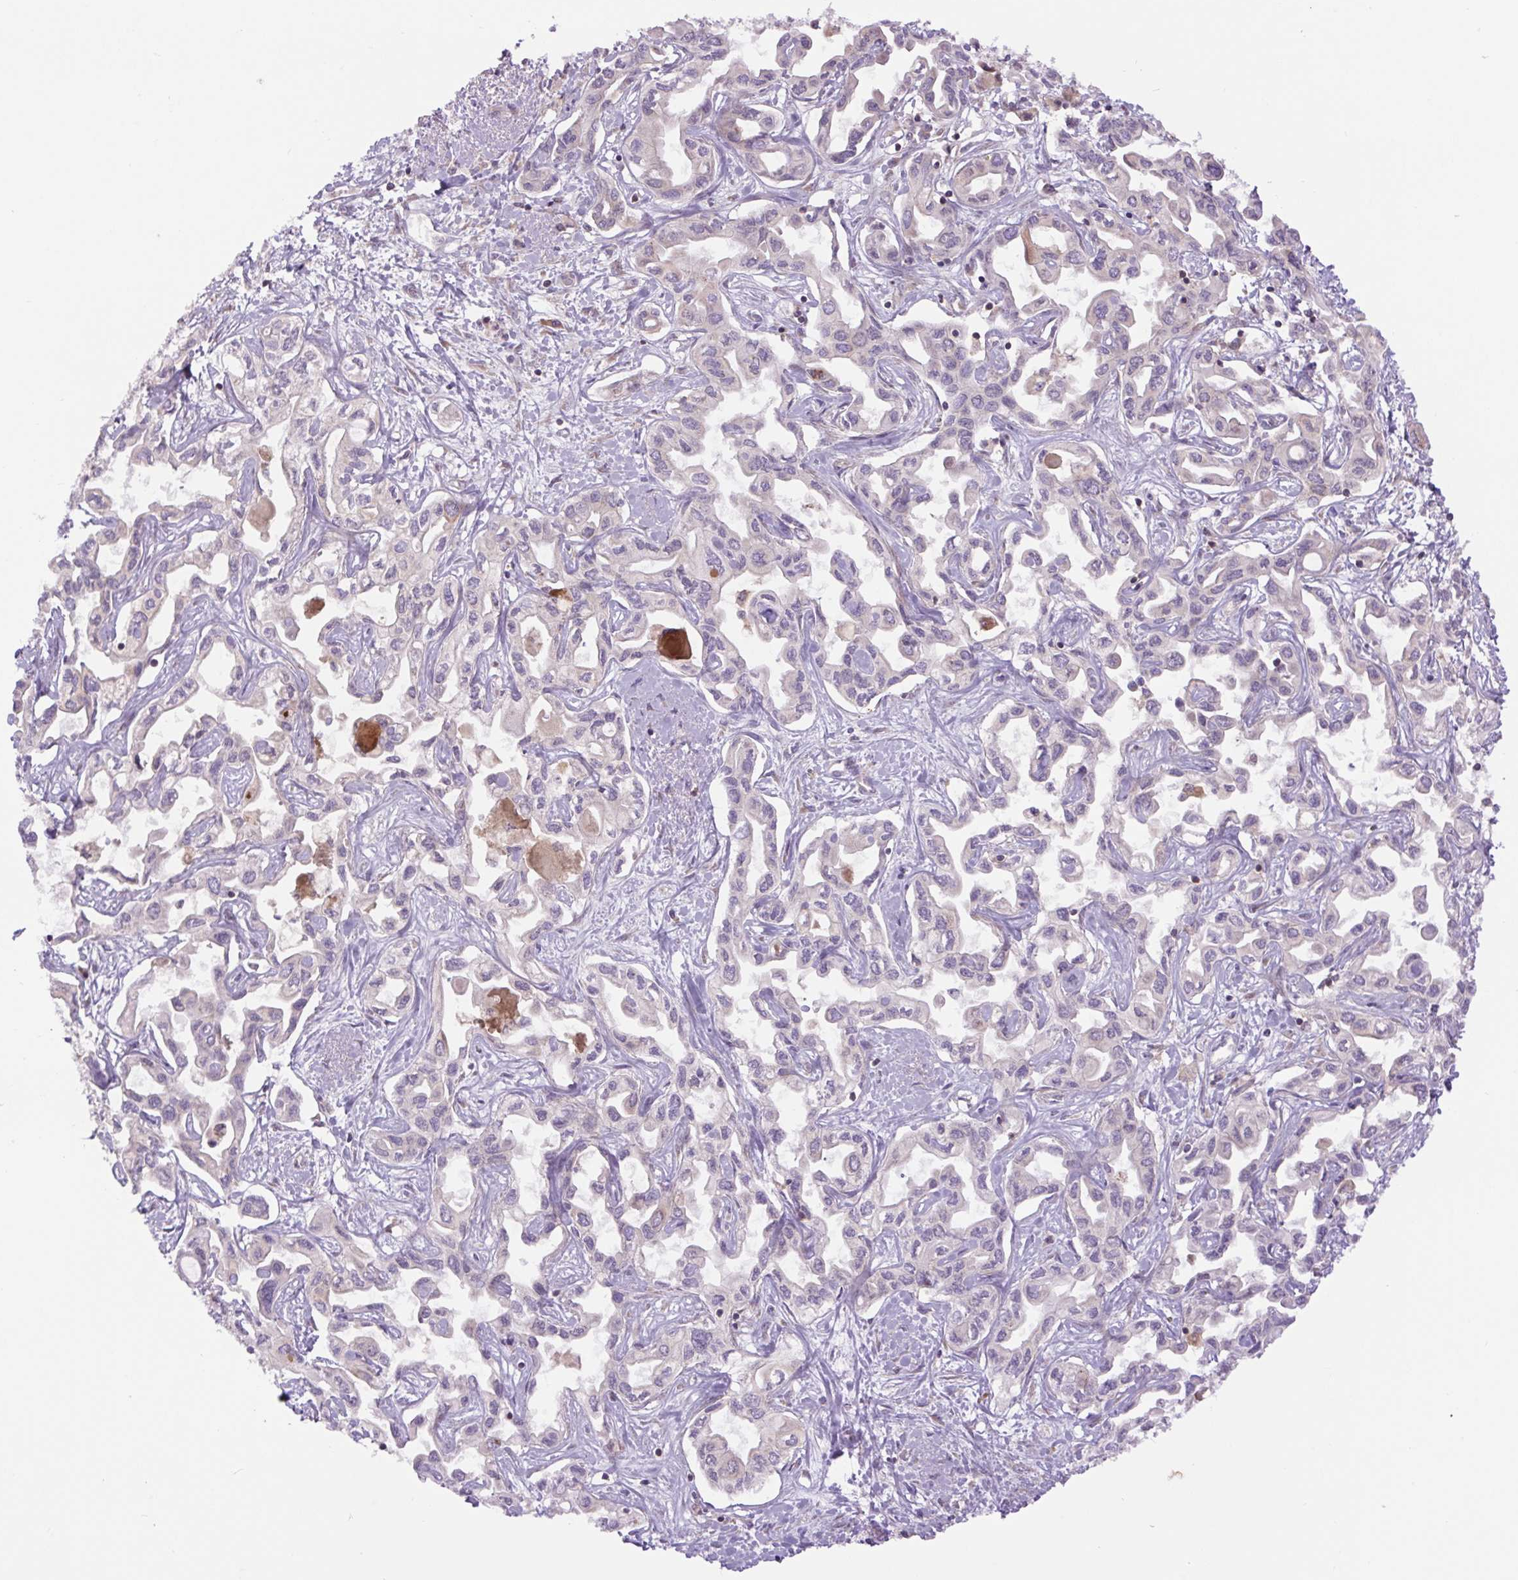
{"staining": {"intensity": "weak", "quantity": "<25%", "location": "cytoplasmic/membranous"}, "tissue": "liver cancer", "cell_type": "Tumor cells", "image_type": "cancer", "snomed": [{"axis": "morphology", "description": "Cholangiocarcinoma"}, {"axis": "topography", "description": "Liver"}], "caption": "Tumor cells show no significant staining in liver cancer.", "gene": "MINK1", "patient": {"sex": "female", "age": 64}}